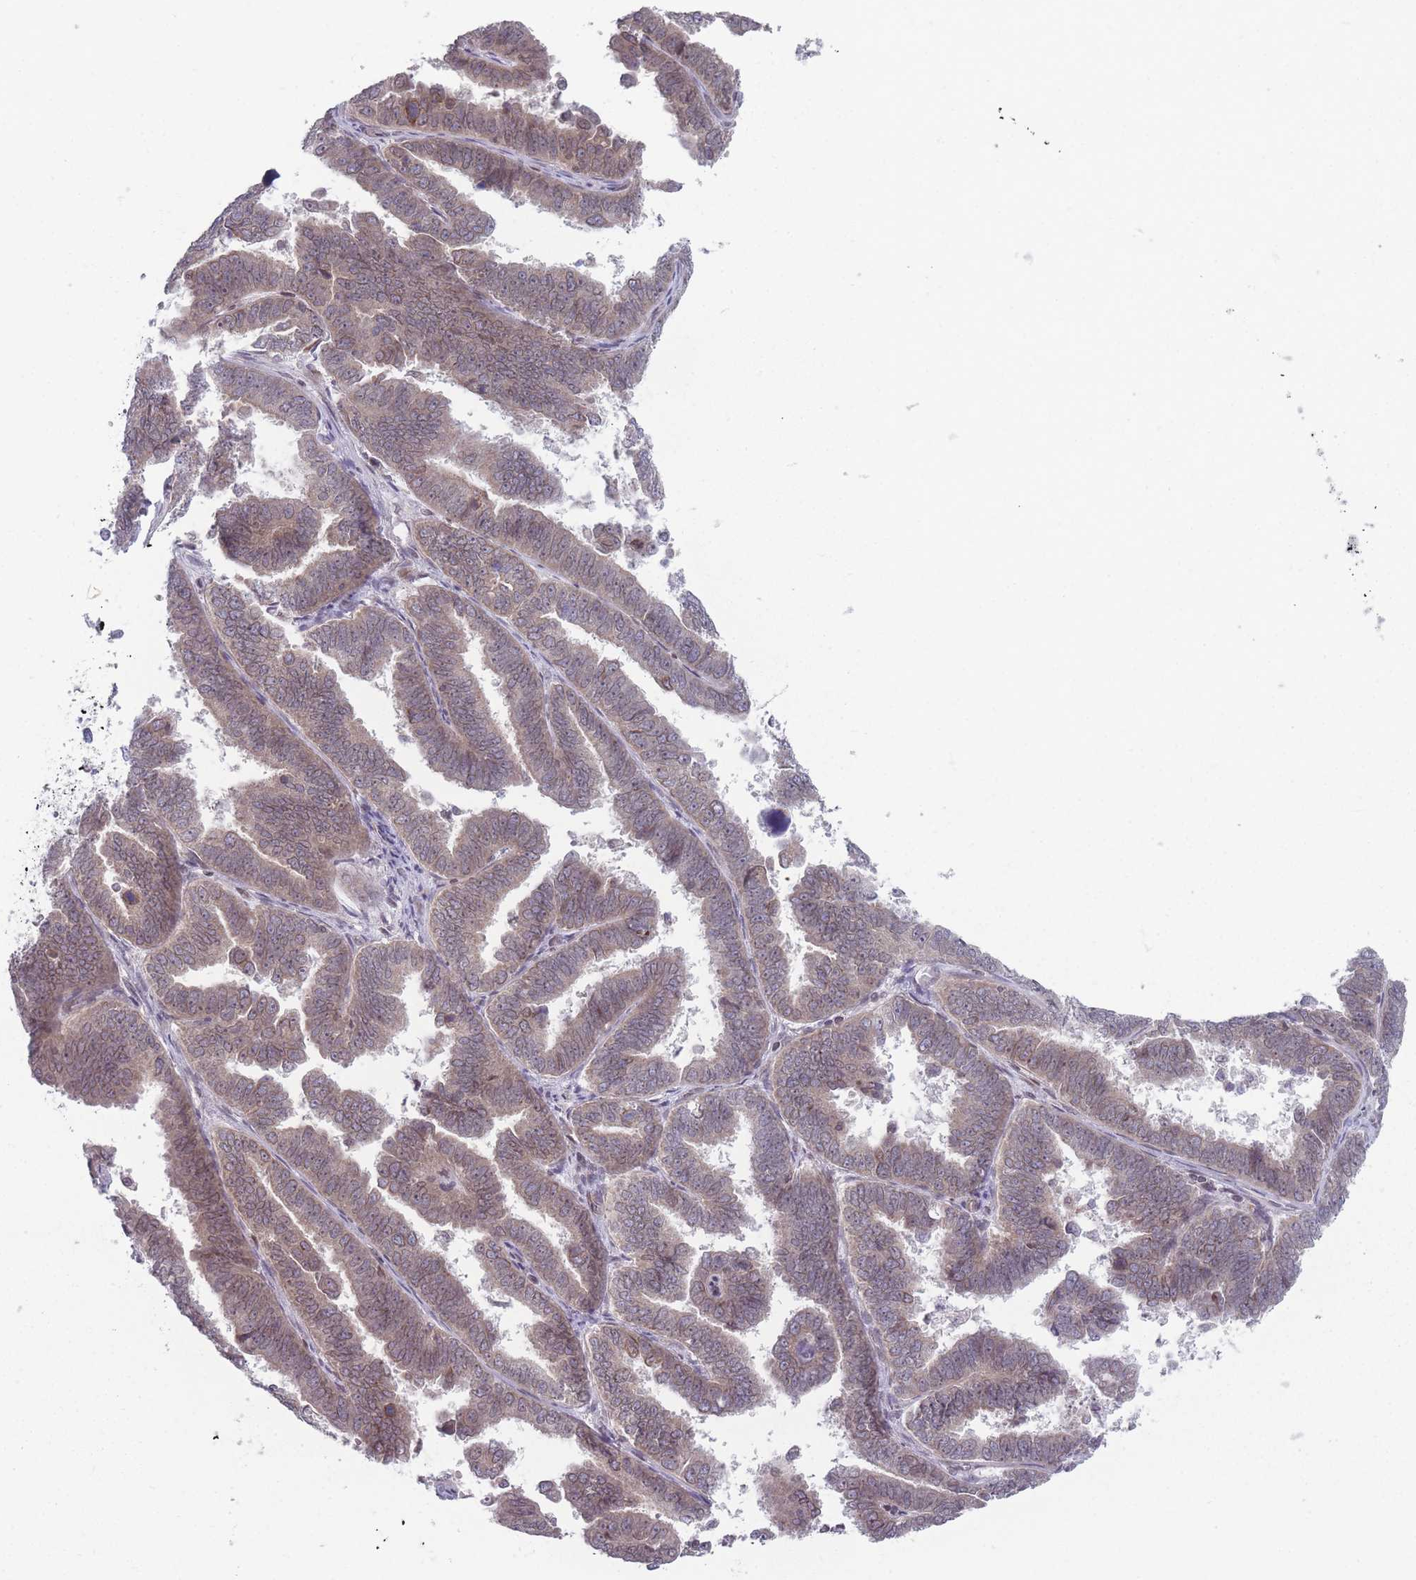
{"staining": {"intensity": "weak", "quantity": ">75%", "location": "cytoplasmic/membranous,nuclear"}, "tissue": "endometrial cancer", "cell_type": "Tumor cells", "image_type": "cancer", "snomed": [{"axis": "morphology", "description": "Adenocarcinoma, NOS"}, {"axis": "topography", "description": "Endometrium"}], "caption": "A histopathology image of human endometrial cancer (adenocarcinoma) stained for a protein displays weak cytoplasmic/membranous and nuclear brown staining in tumor cells.", "gene": "VRK2", "patient": {"sex": "female", "age": 75}}